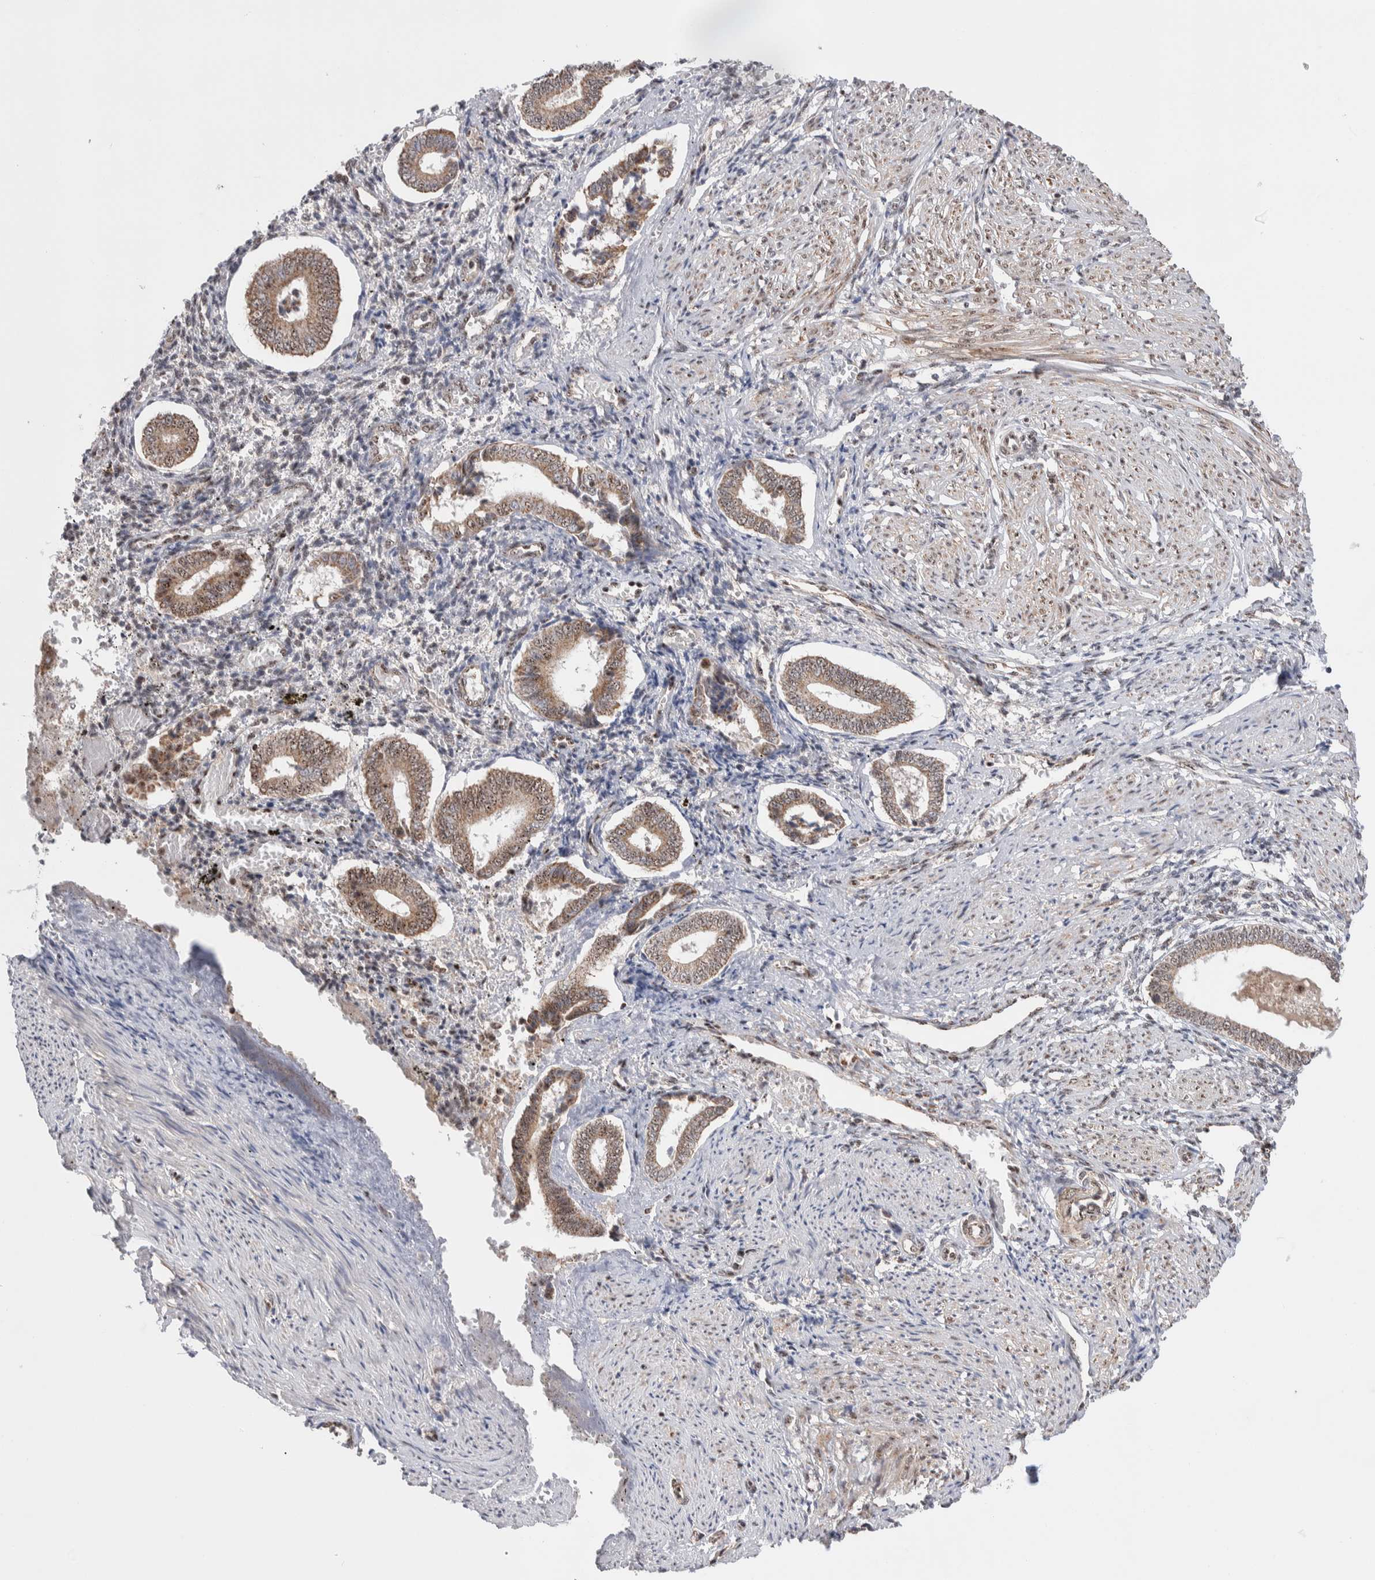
{"staining": {"intensity": "weak", "quantity": "25%-75%", "location": "nuclear"}, "tissue": "endometrium", "cell_type": "Cells in endometrial stroma", "image_type": "normal", "snomed": [{"axis": "morphology", "description": "Normal tissue, NOS"}, {"axis": "topography", "description": "Endometrium"}], "caption": "Human endometrium stained for a protein (brown) displays weak nuclear positive staining in about 25%-75% of cells in endometrial stroma.", "gene": "ZNF695", "patient": {"sex": "female", "age": 42}}